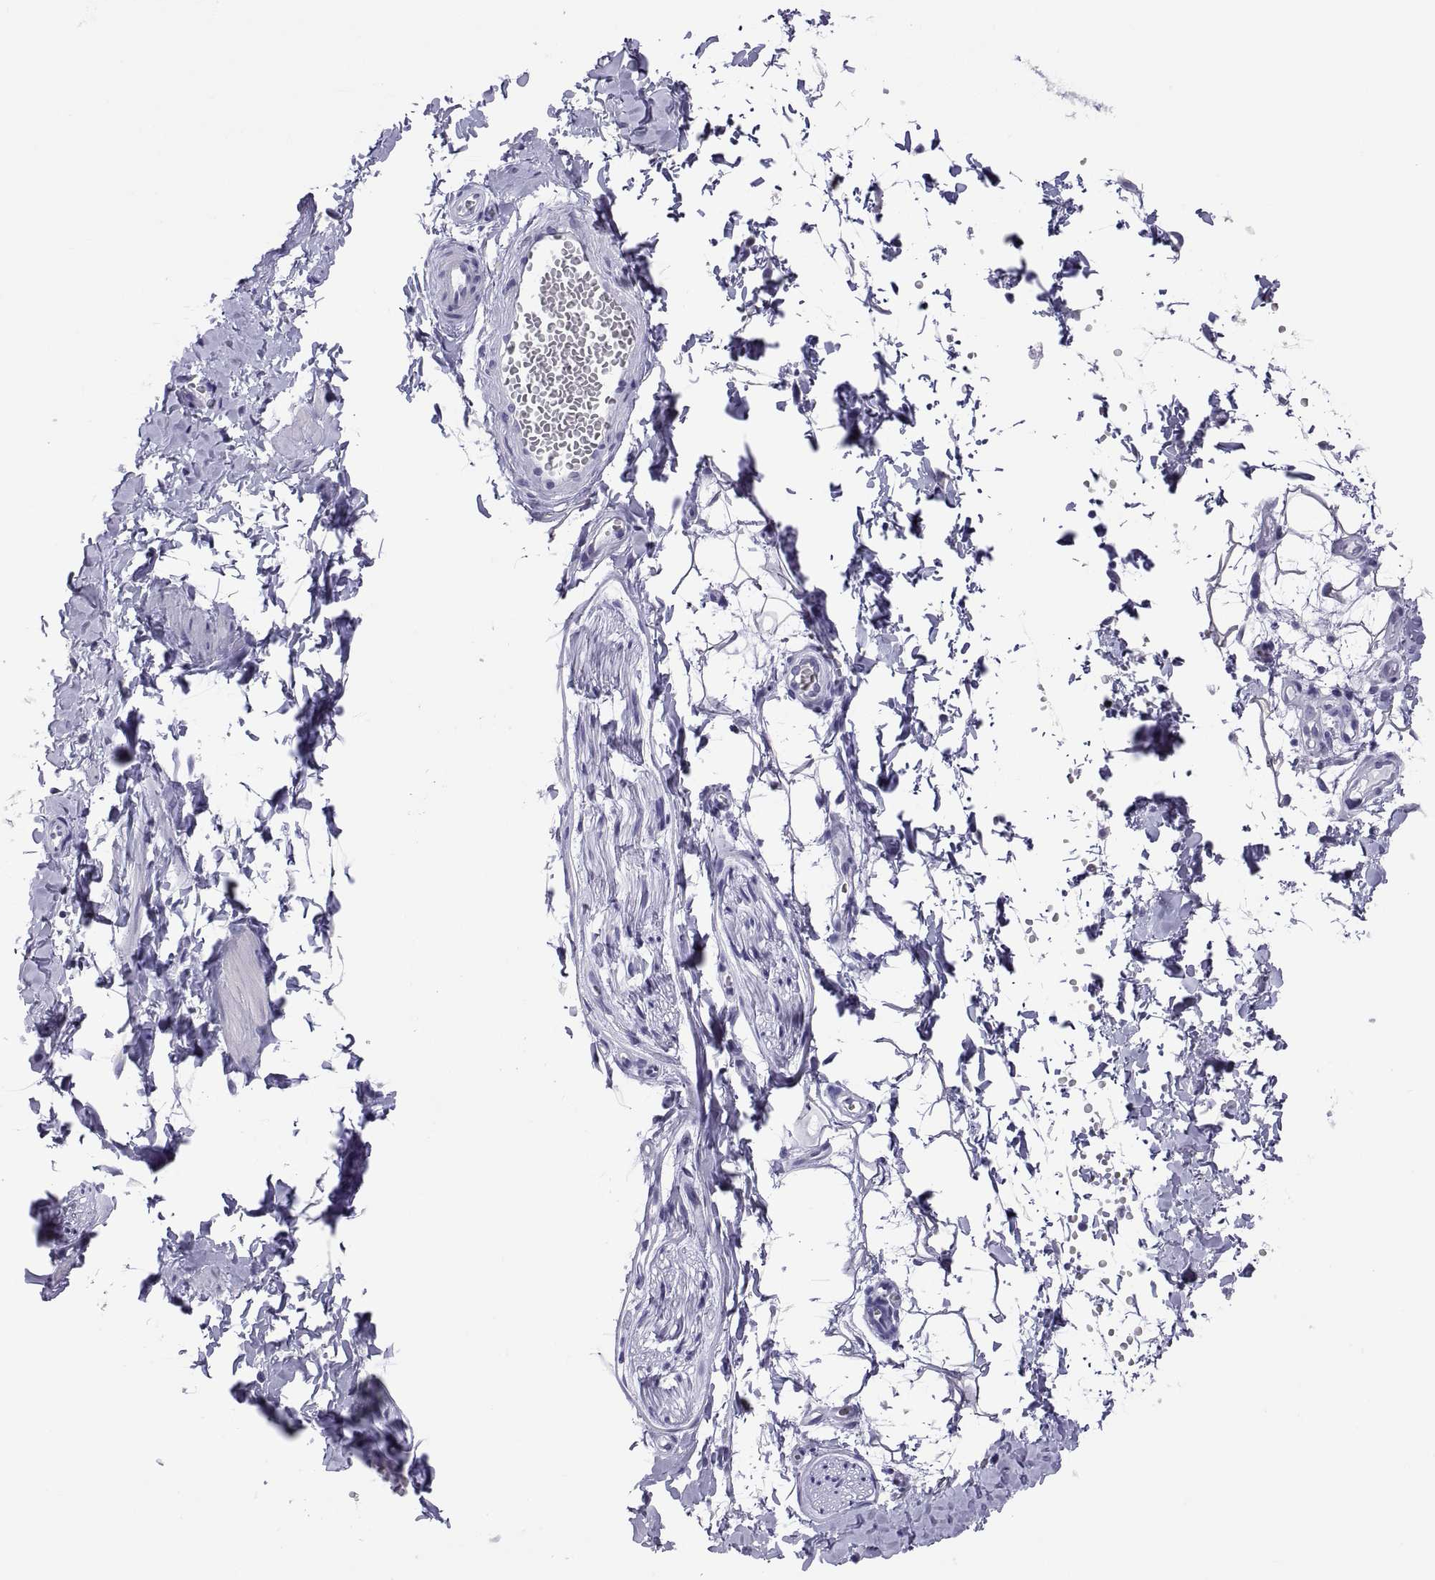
{"staining": {"intensity": "negative", "quantity": "none", "location": "none"}, "tissue": "adipose tissue", "cell_type": "Adipocytes", "image_type": "normal", "snomed": [{"axis": "morphology", "description": "Normal tissue, NOS"}, {"axis": "topography", "description": "Smooth muscle"}, {"axis": "topography", "description": "Peripheral nerve tissue"}], "caption": "This is an IHC image of unremarkable human adipose tissue. There is no staining in adipocytes.", "gene": "QRICH2", "patient": {"sex": "male", "age": 22}}